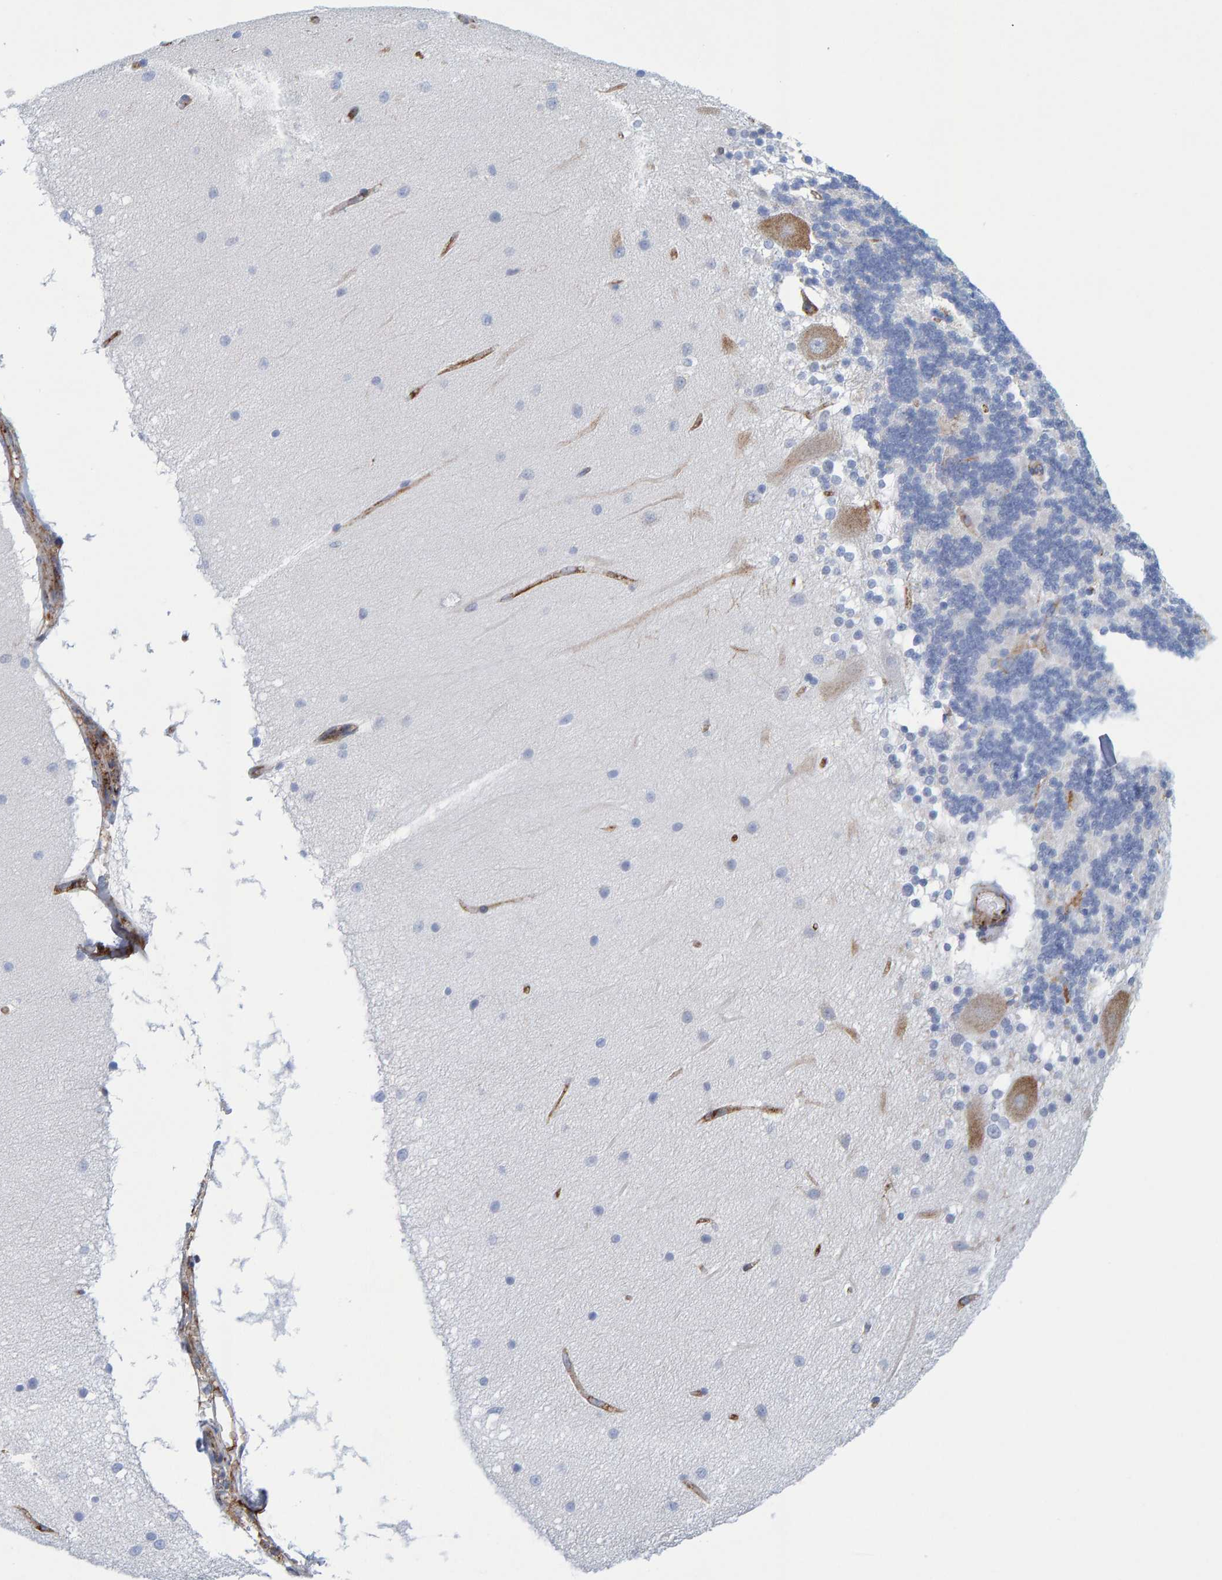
{"staining": {"intensity": "moderate", "quantity": "<25%", "location": "cytoplasmic/membranous"}, "tissue": "cerebellum", "cell_type": "Cells in granular layer", "image_type": "normal", "snomed": [{"axis": "morphology", "description": "Normal tissue, NOS"}, {"axis": "topography", "description": "Cerebellum"}], "caption": "Benign cerebellum reveals moderate cytoplasmic/membranous positivity in approximately <25% of cells in granular layer, visualized by immunohistochemistry. (brown staining indicates protein expression, while blue staining denotes nuclei).", "gene": "MVP", "patient": {"sex": "female", "age": 54}}